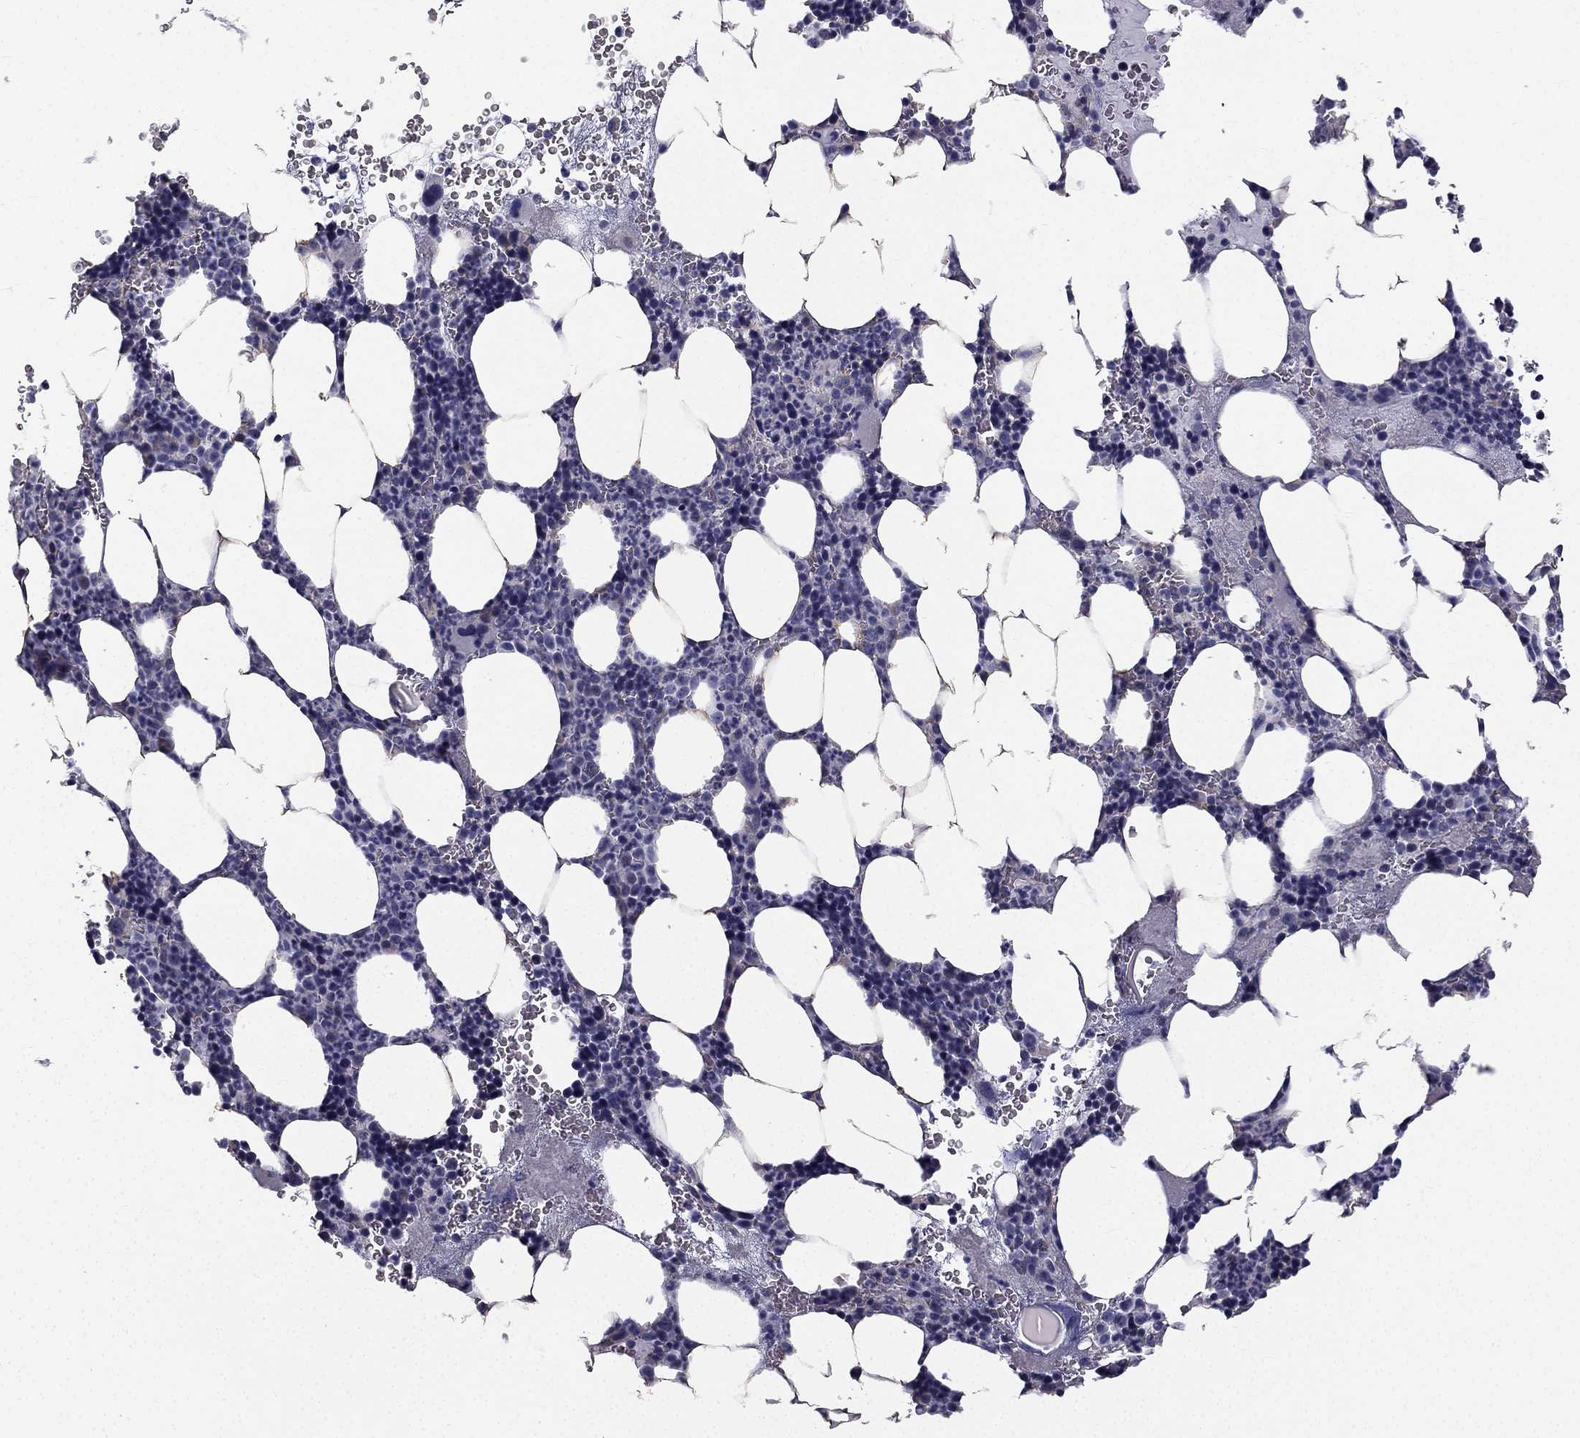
{"staining": {"intensity": "negative", "quantity": "none", "location": "none"}, "tissue": "bone marrow", "cell_type": "Hematopoietic cells", "image_type": "normal", "snomed": [{"axis": "morphology", "description": "Normal tissue, NOS"}, {"axis": "topography", "description": "Bone marrow"}], "caption": "This micrograph is of unremarkable bone marrow stained with immunohistochemistry to label a protein in brown with the nuclei are counter-stained blue. There is no expression in hematopoietic cells. Brightfield microscopy of IHC stained with DAB (brown) and hematoxylin (blue), captured at high magnification.", "gene": "CCDC40", "patient": {"sex": "male", "age": 44}}